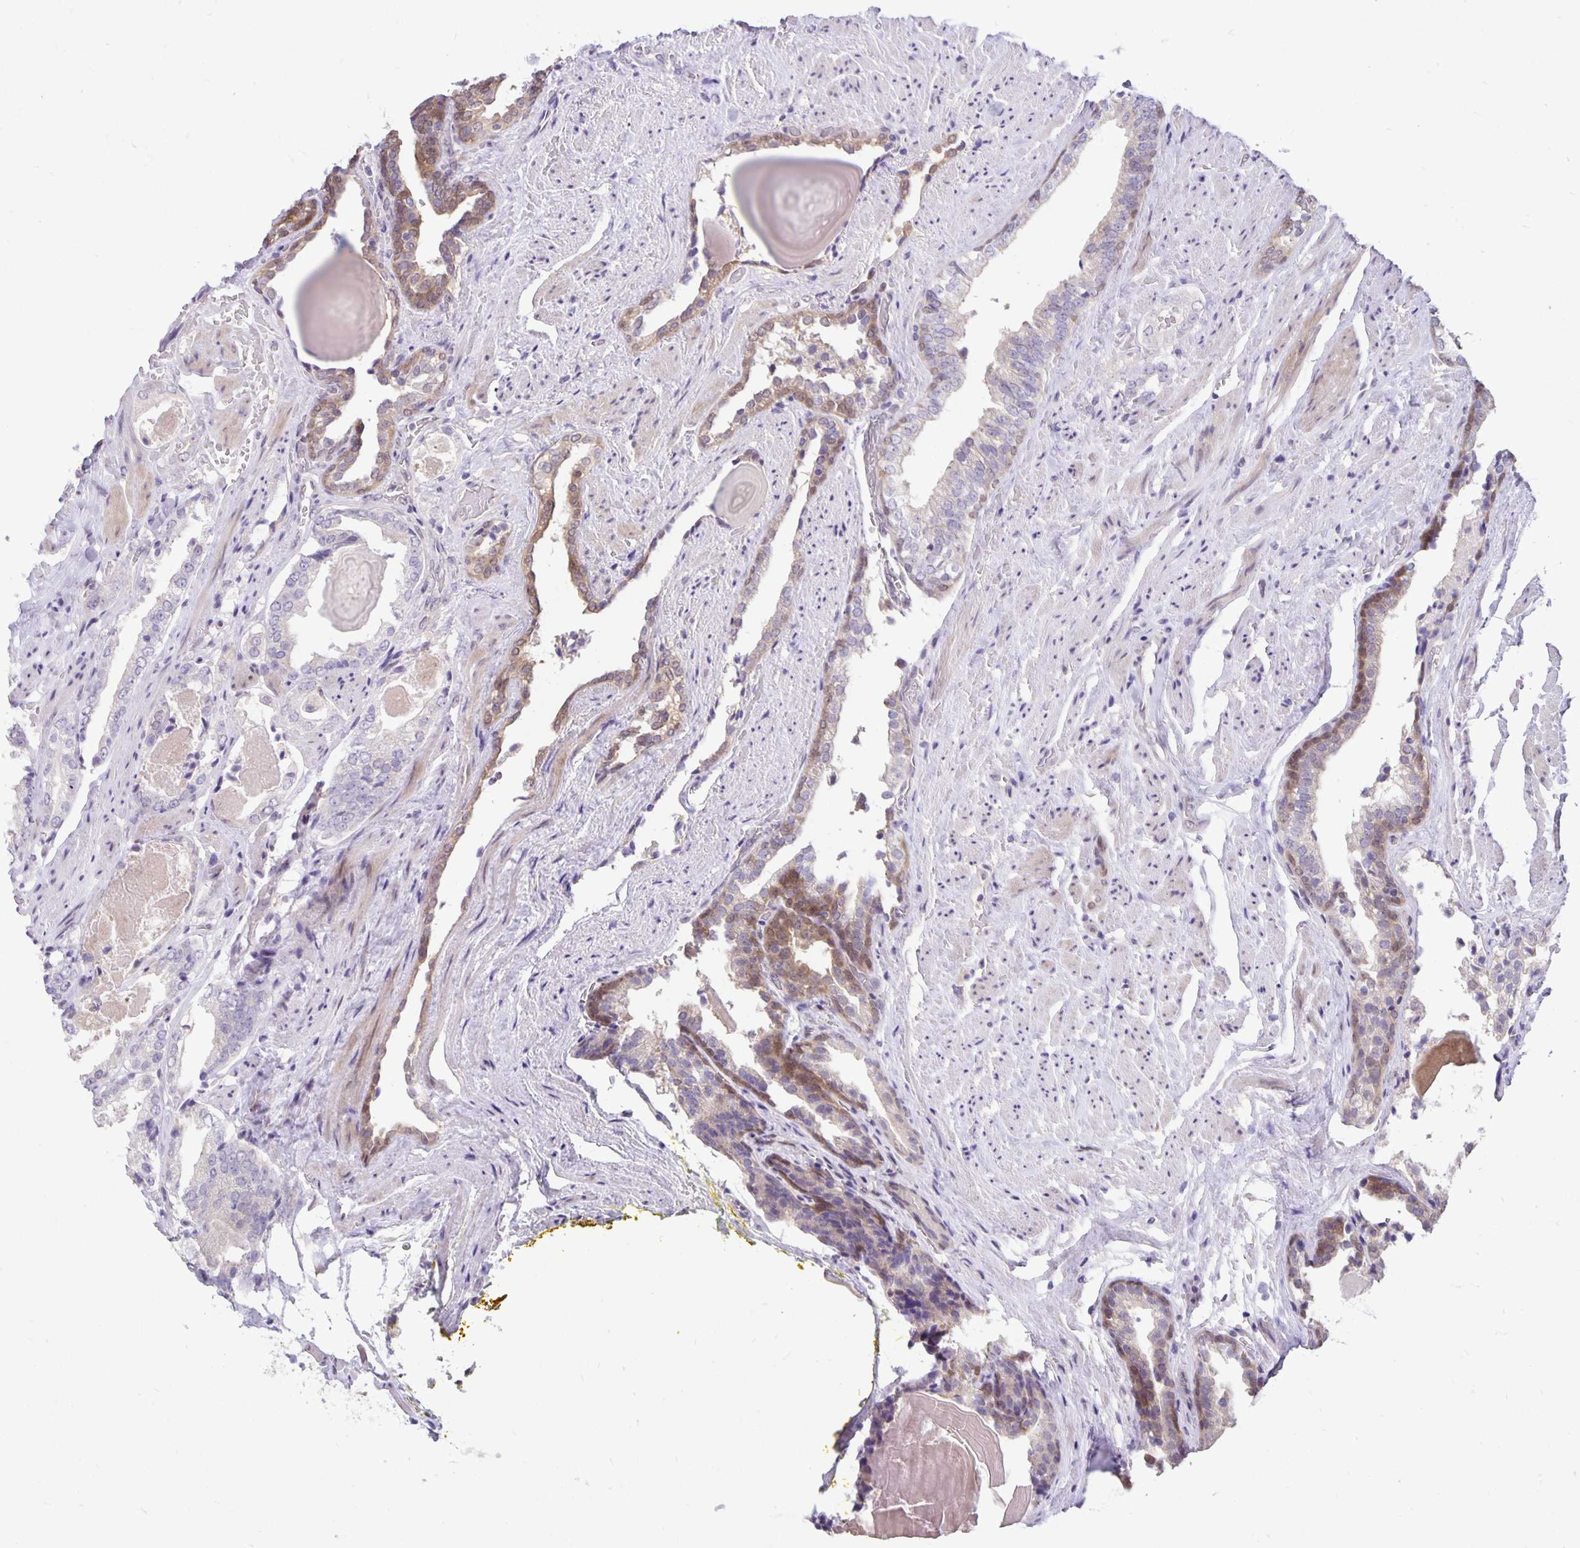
{"staining": {"intensity": "weak", "quantity": "<25%", "location": "cytoplasmic/membranous"}, "tissue": "prostate cancer", "cell_type": "Tumor cells", "image_type": "cancer", "snomed": [{"axis": "morphology", "description": "Adenocarcinoma, High grade"}, {"axis": "topography", "description": "Prostate"}], "caption": "Prostate cancer (adenocarcinoma (high-grade)) stained for a protein using immunohistochemistry displays no positivity tumor cells.", "gene": "TAX1BP3", "patient": {"sex": "male", "age": 65}}